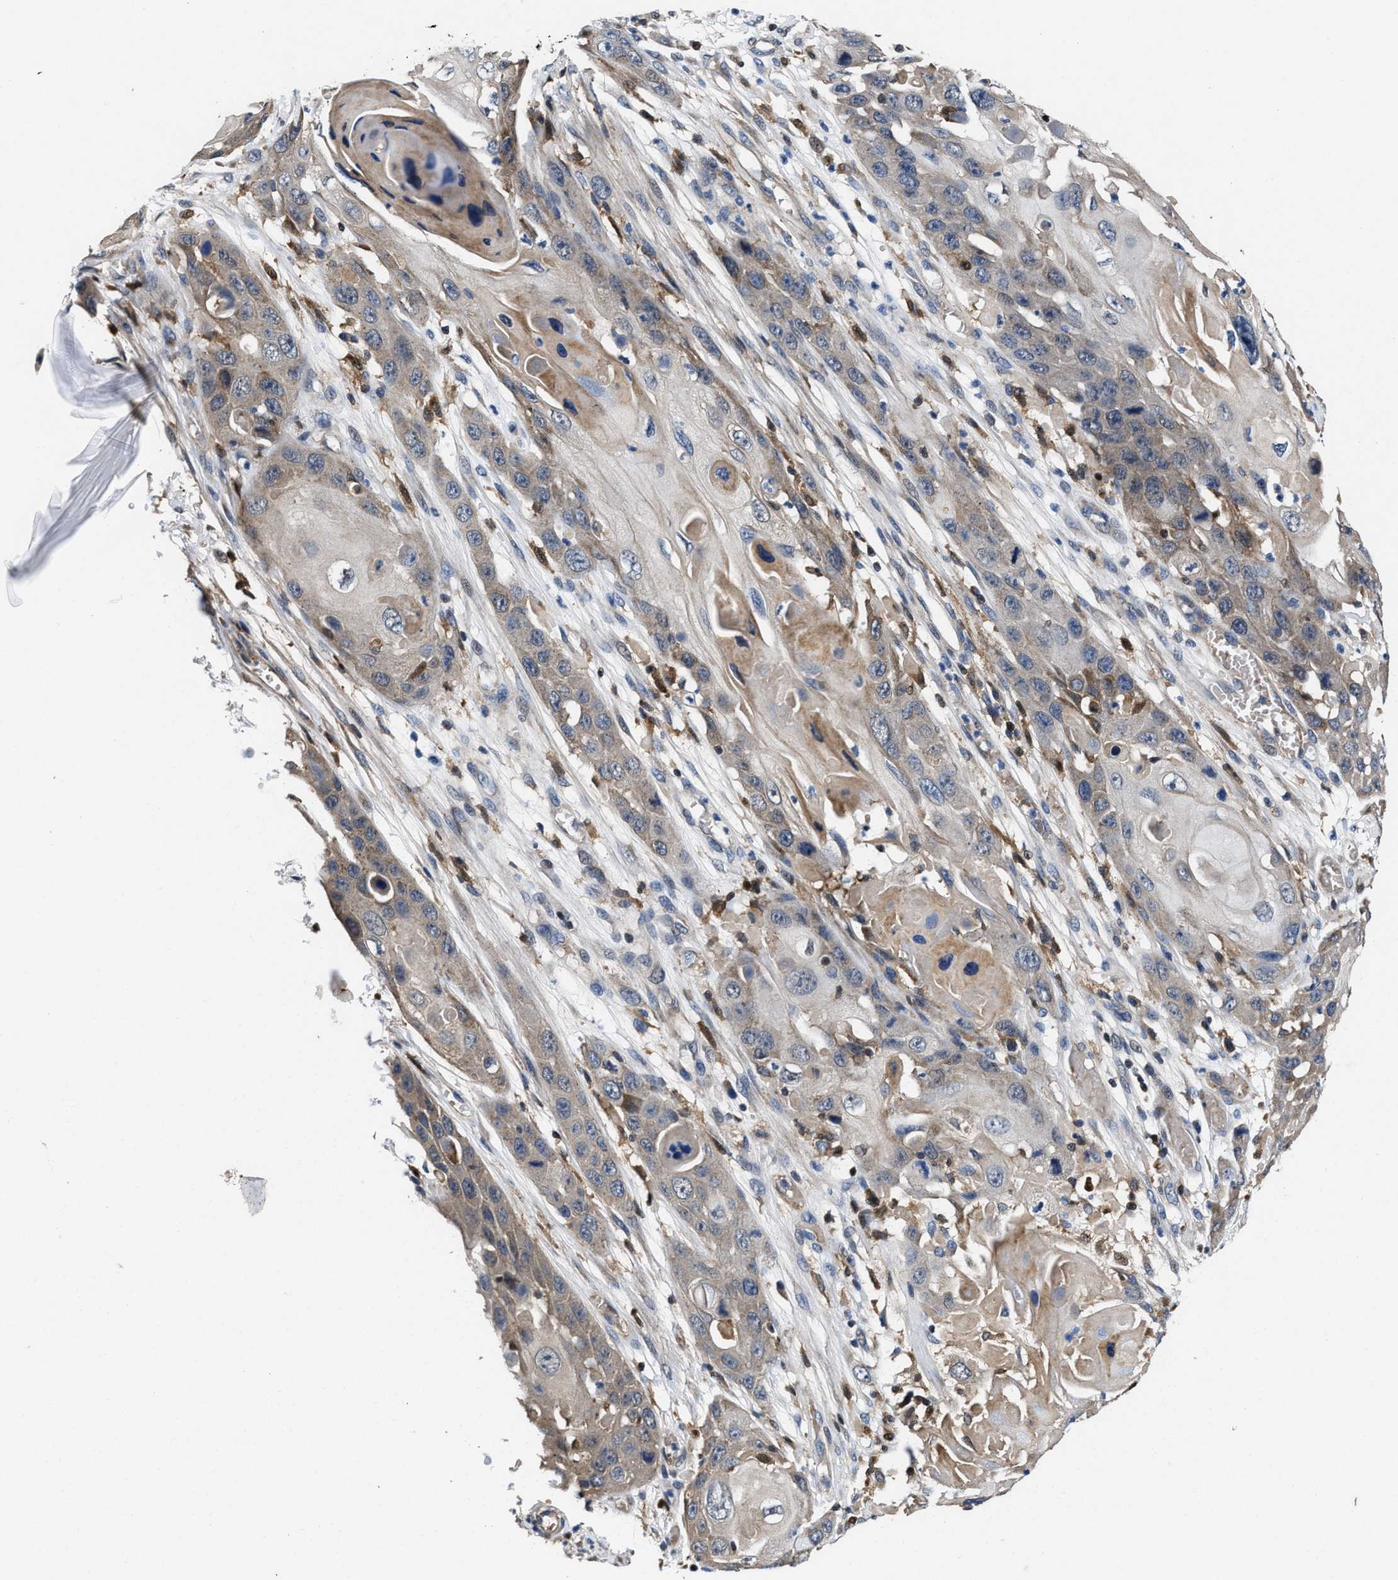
{"staining": {"intensity": "weak", "quantity": "<25%", "location": "cytoplasmic/membranous"}, "tissue": "skin cancer", "cell_type": "Tumor cells", "image_type": "cancer", "snomed": [{"axis": "morphology", "description": "Squamous cell carcinoma, NOS"}, {"axis": "topography", "description": "Skin"}], "caption": "This is a micrograph of immunohistochemistry staining of skin cancer, which shows no expression in tumor cells.", "gene": "RGS10", "patient": {"sex": "male", "age": 55}}